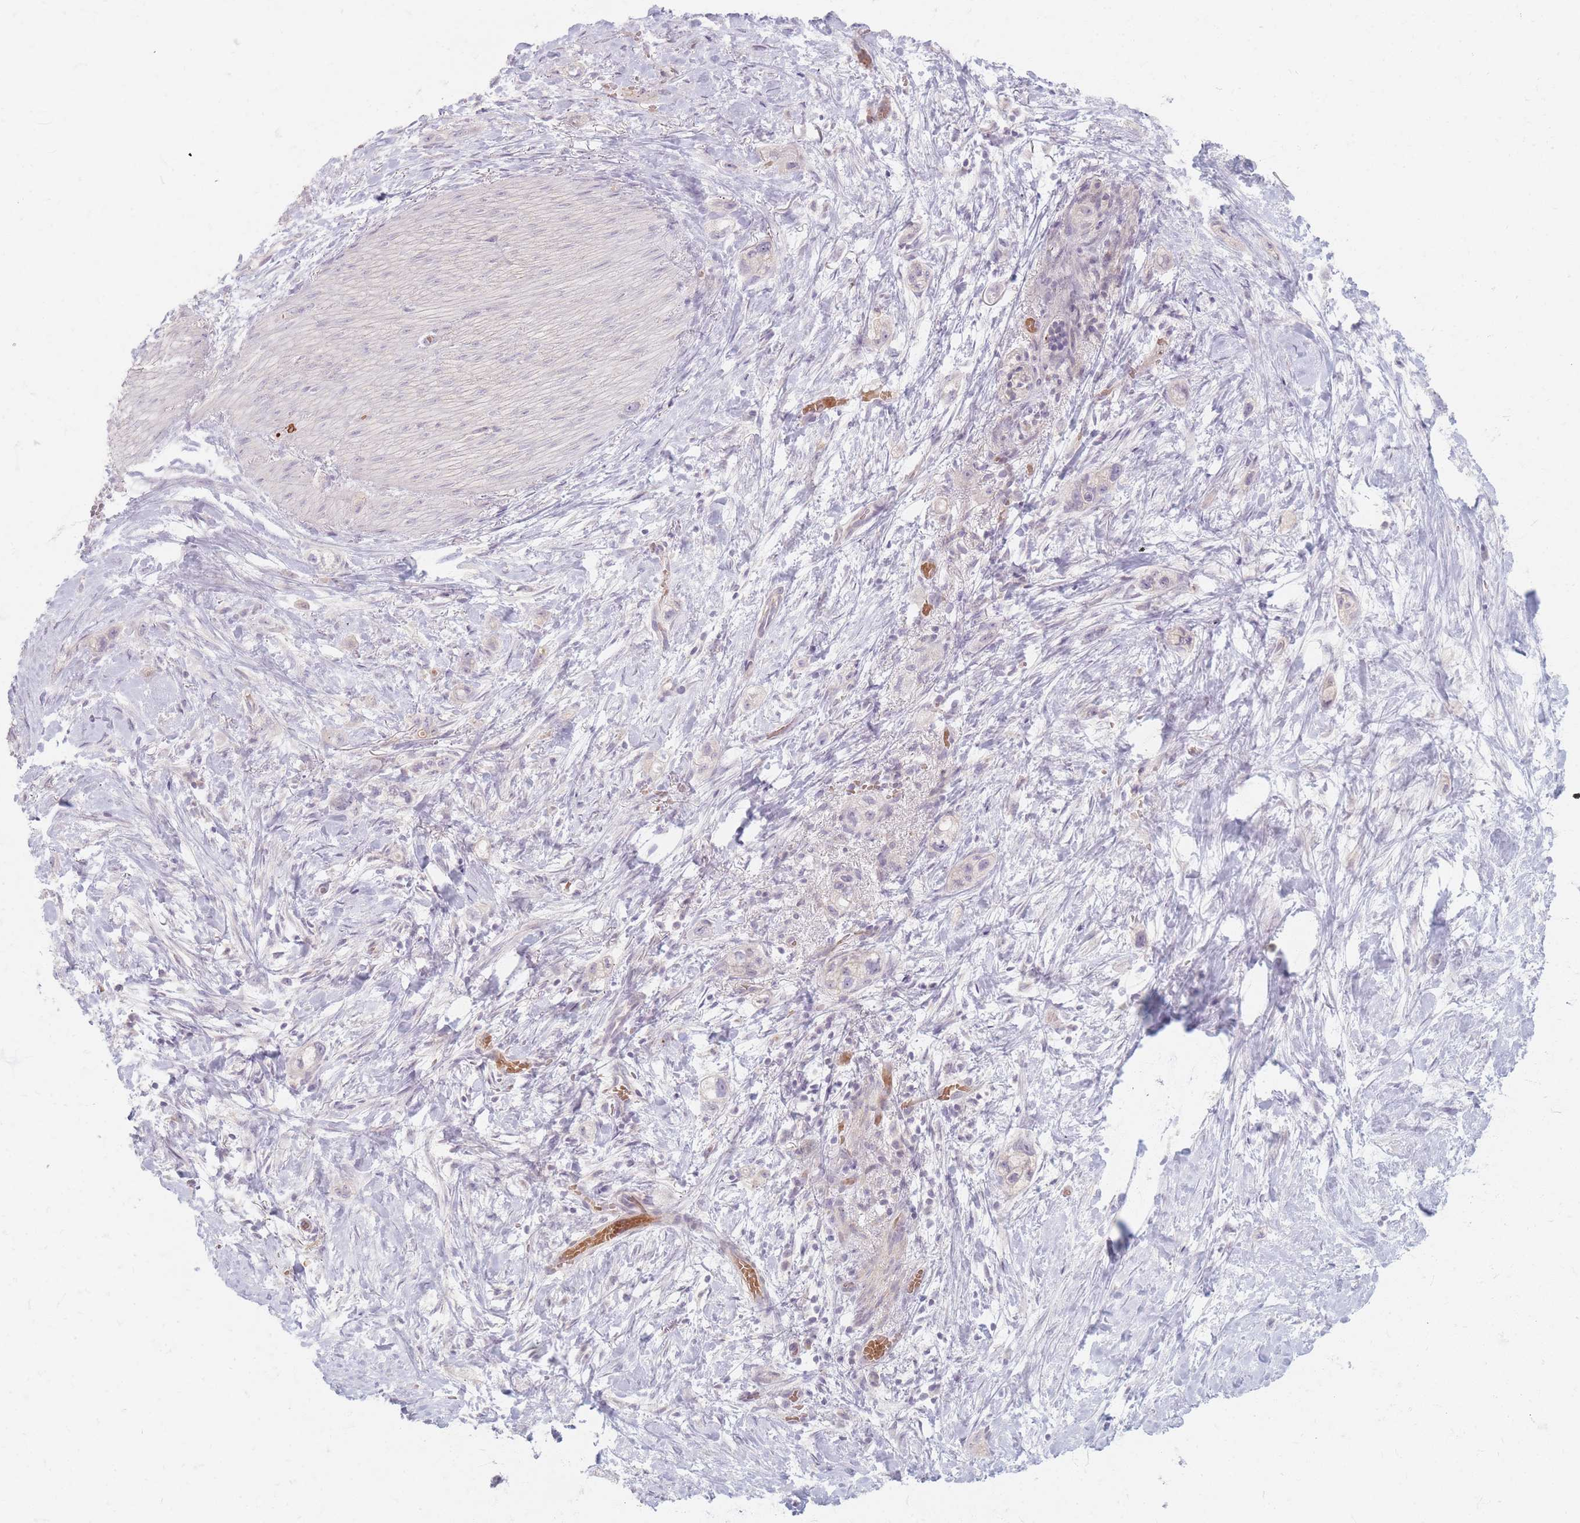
{"staining": {"intensity": "negative", "quantity": "none", "location": "none"}, "tissue": "stomach cancer", "cell_type": "Tumor cells", "image_type": "cancer", "snomed": [{"axis": "morphology", "description": "Adenocarcinoma, NOS"}, {"axis": "topography", "description": "Stomach"}, {"axis": "topography", "description": "Stomach, lower"}], "caption": "Tumor cells show no significant positivity in stomach cancer (adenocarcinoma).", "gene": "CHCHD7", "patient": {"sex": "female", "age": 48}}